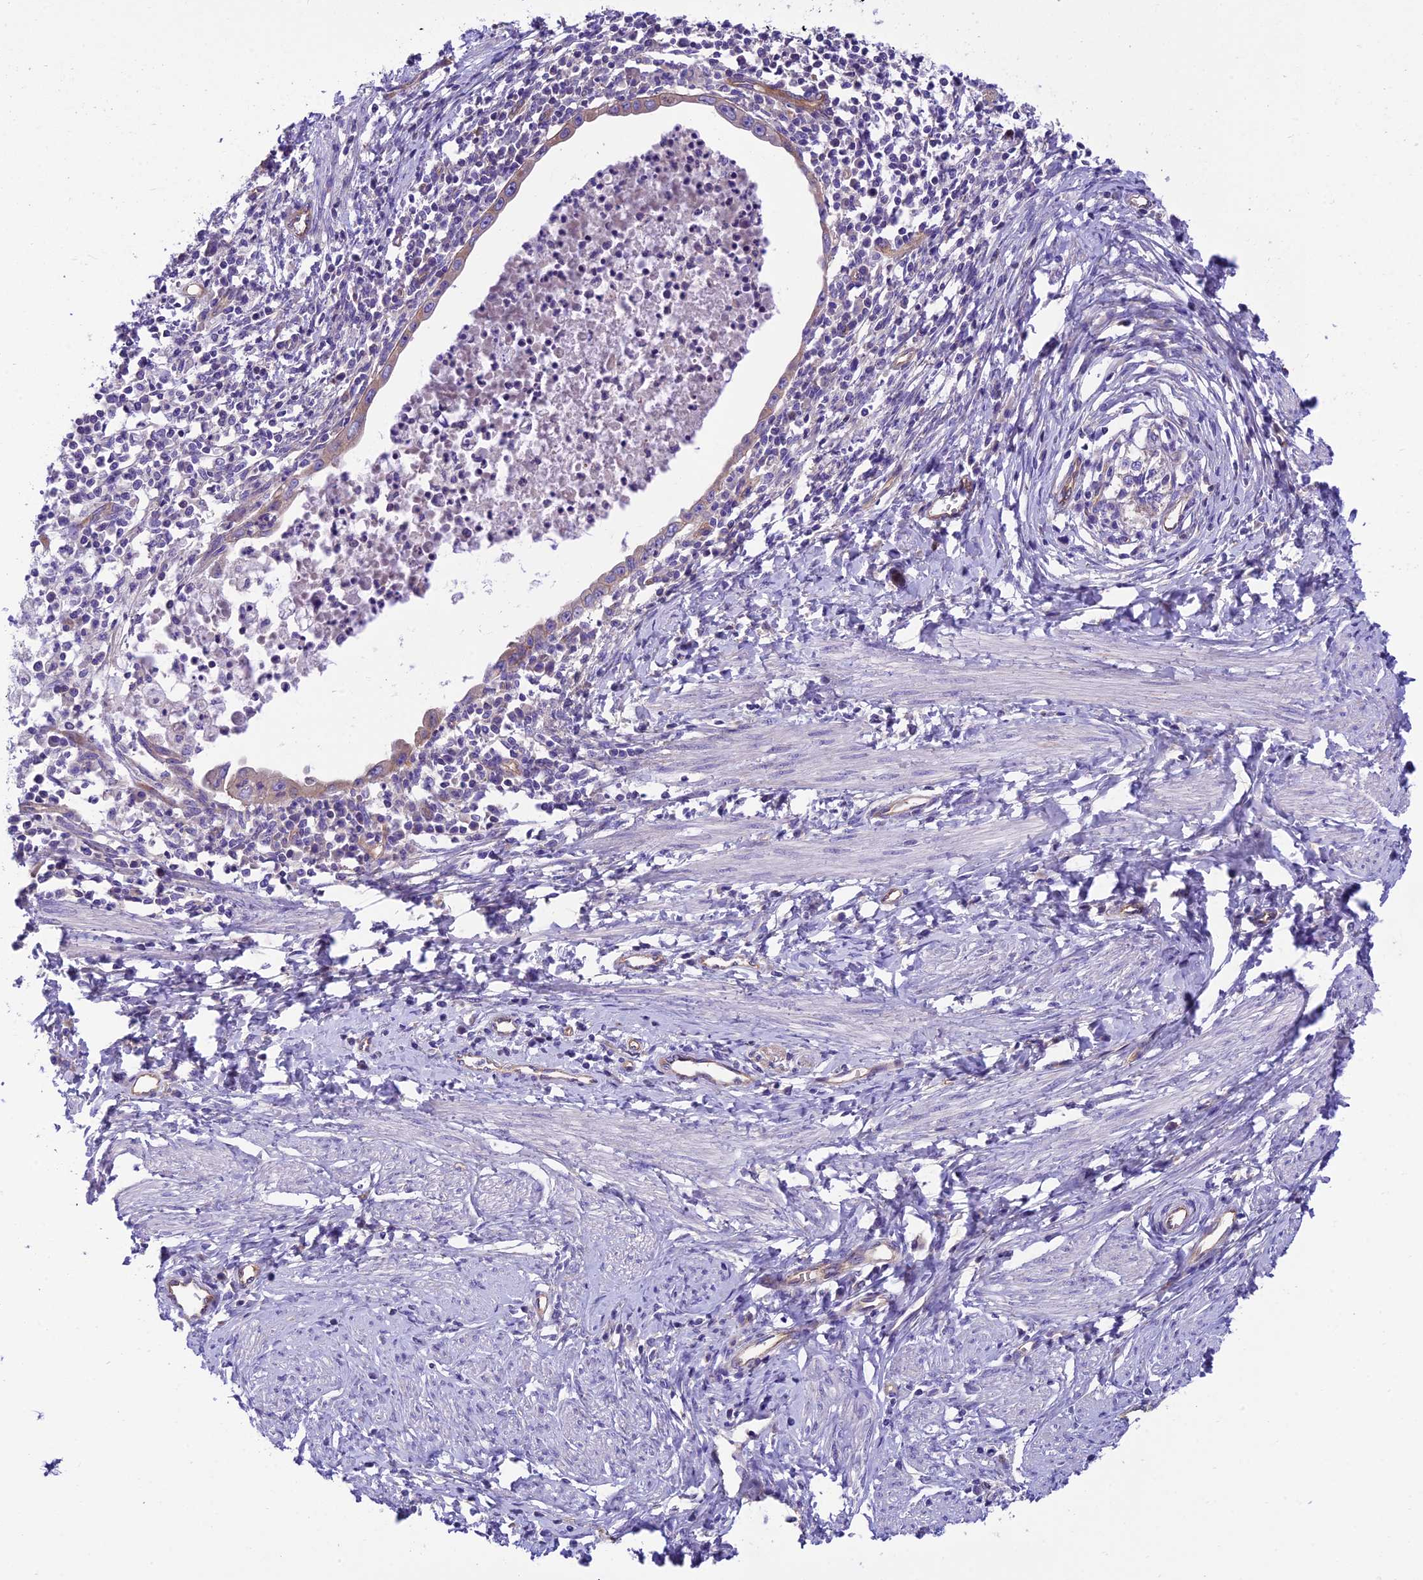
{"staining": {"intensity": "negative", "quantity": "none", "location": "none"}, "tissue": "cervical cancer", "cell_type": "Tumor cells", "image_type": "cancer", "snomed": [{"axis": "morphology", "description": "Adenocarcinoma, NOS"}, {"axis": "topography", "description": "Cervix"}], "caption": "An immunohistochemistry (IHC) photomicrograph of adenocarcinoma (cervical) is shown. There is no staining in tumor cells of adenocarcinoma (cervical). (DAB (3,3'-diaminobenzidine) immunohistochemistry (IHC) visualized using brightfield microscopy, high magnification).", "gene": "PPFIA3", "patient": {"sex": "female", "age": 36}}